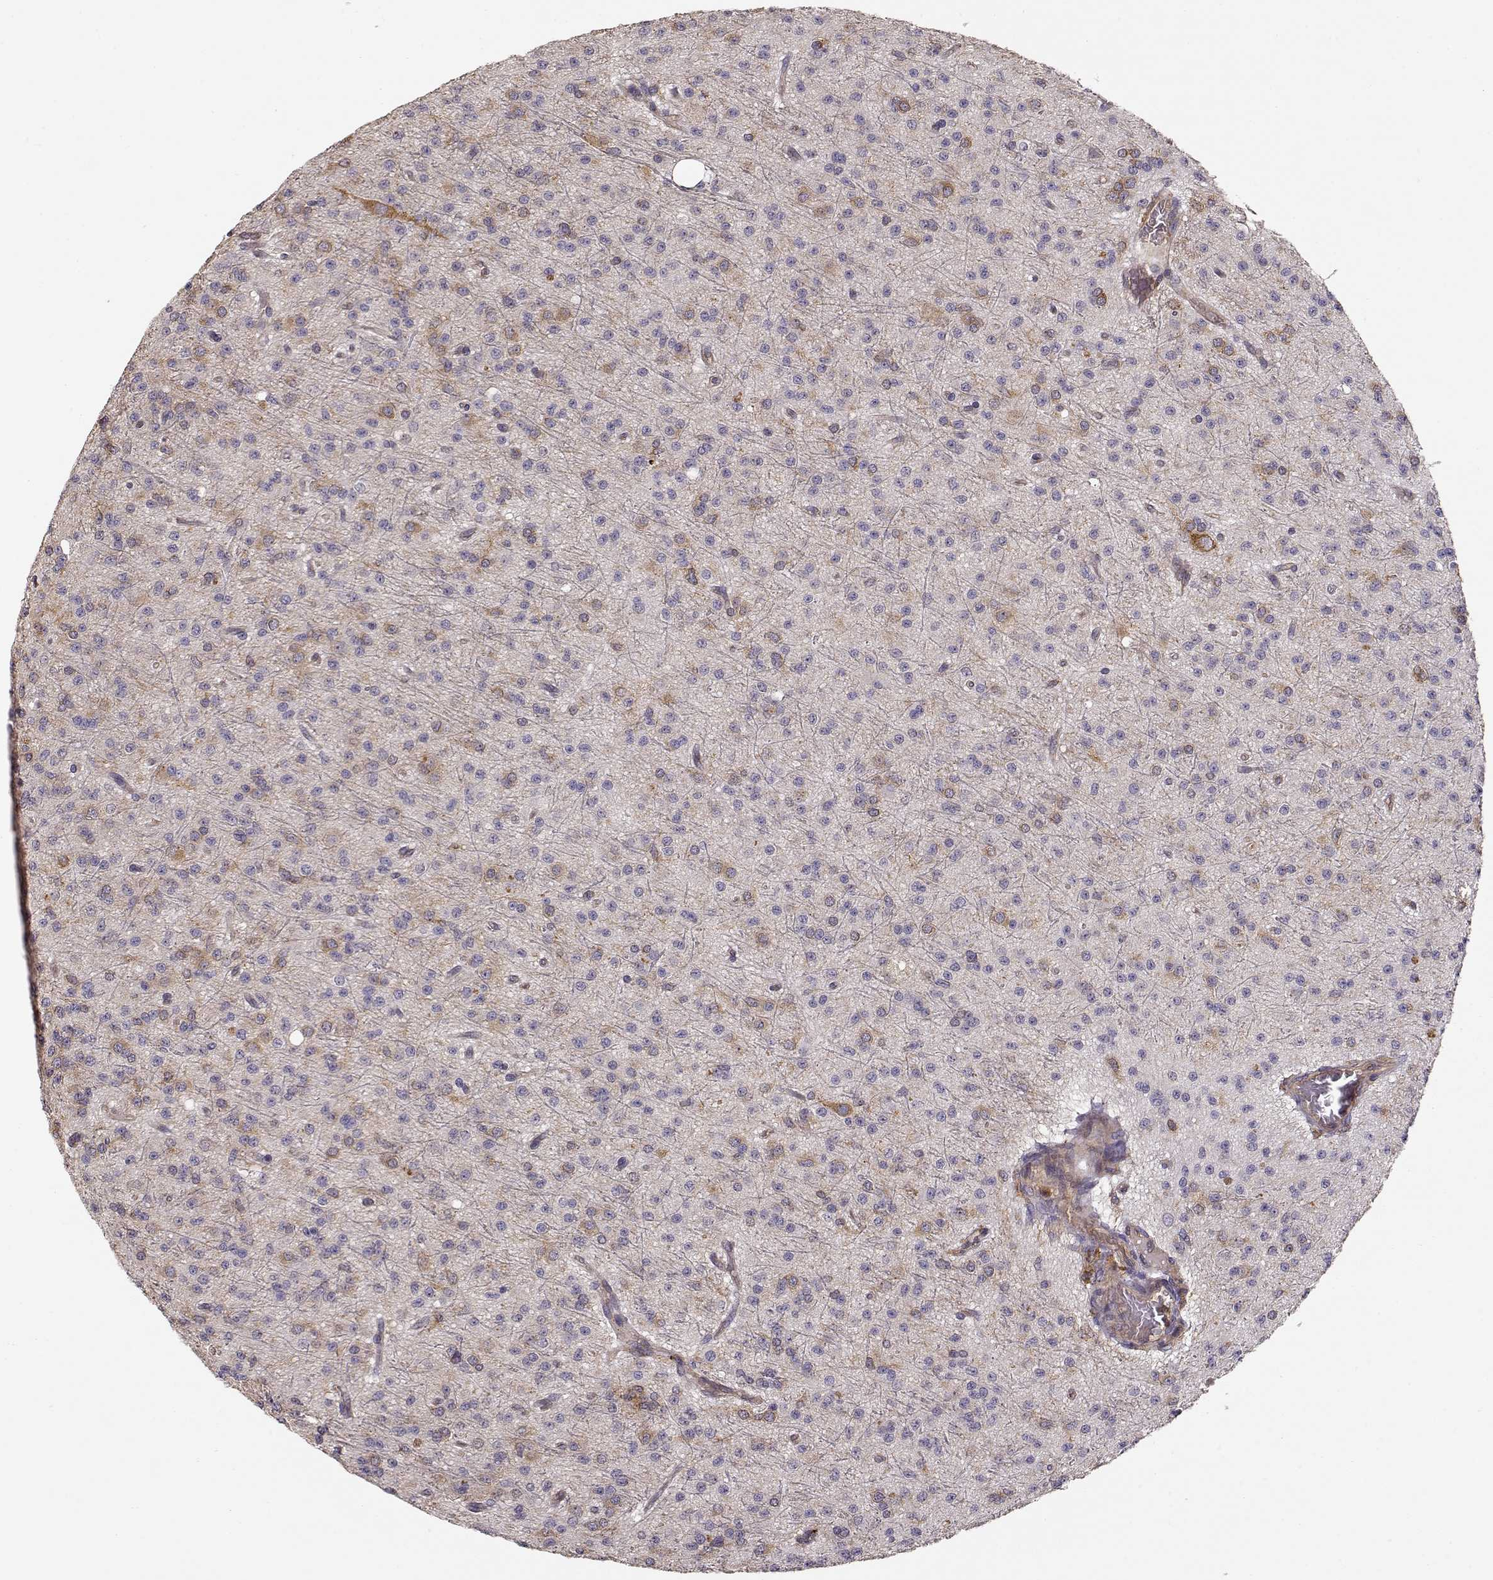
{"staining": {"intensity": "moderate", "quantity": ">75%", "location": "cytoplasmic/membranous"}, "tissue": "glioma", "cell_type": "Tumor cells", "image_type": "cancer", "snomed": [{"axis": "morphology", "description": "Glioma, malignant, Low grade"}, {"axis": "topography", "description": "Brain"}], "caption": "Malignant glioma (low-grade) tissue reveals moderate cytoplasmic/membranous positivity in about >75% of tumor cells", "gene": "ARHGEF2", "patient": {"sex": "male", "age": 27}}